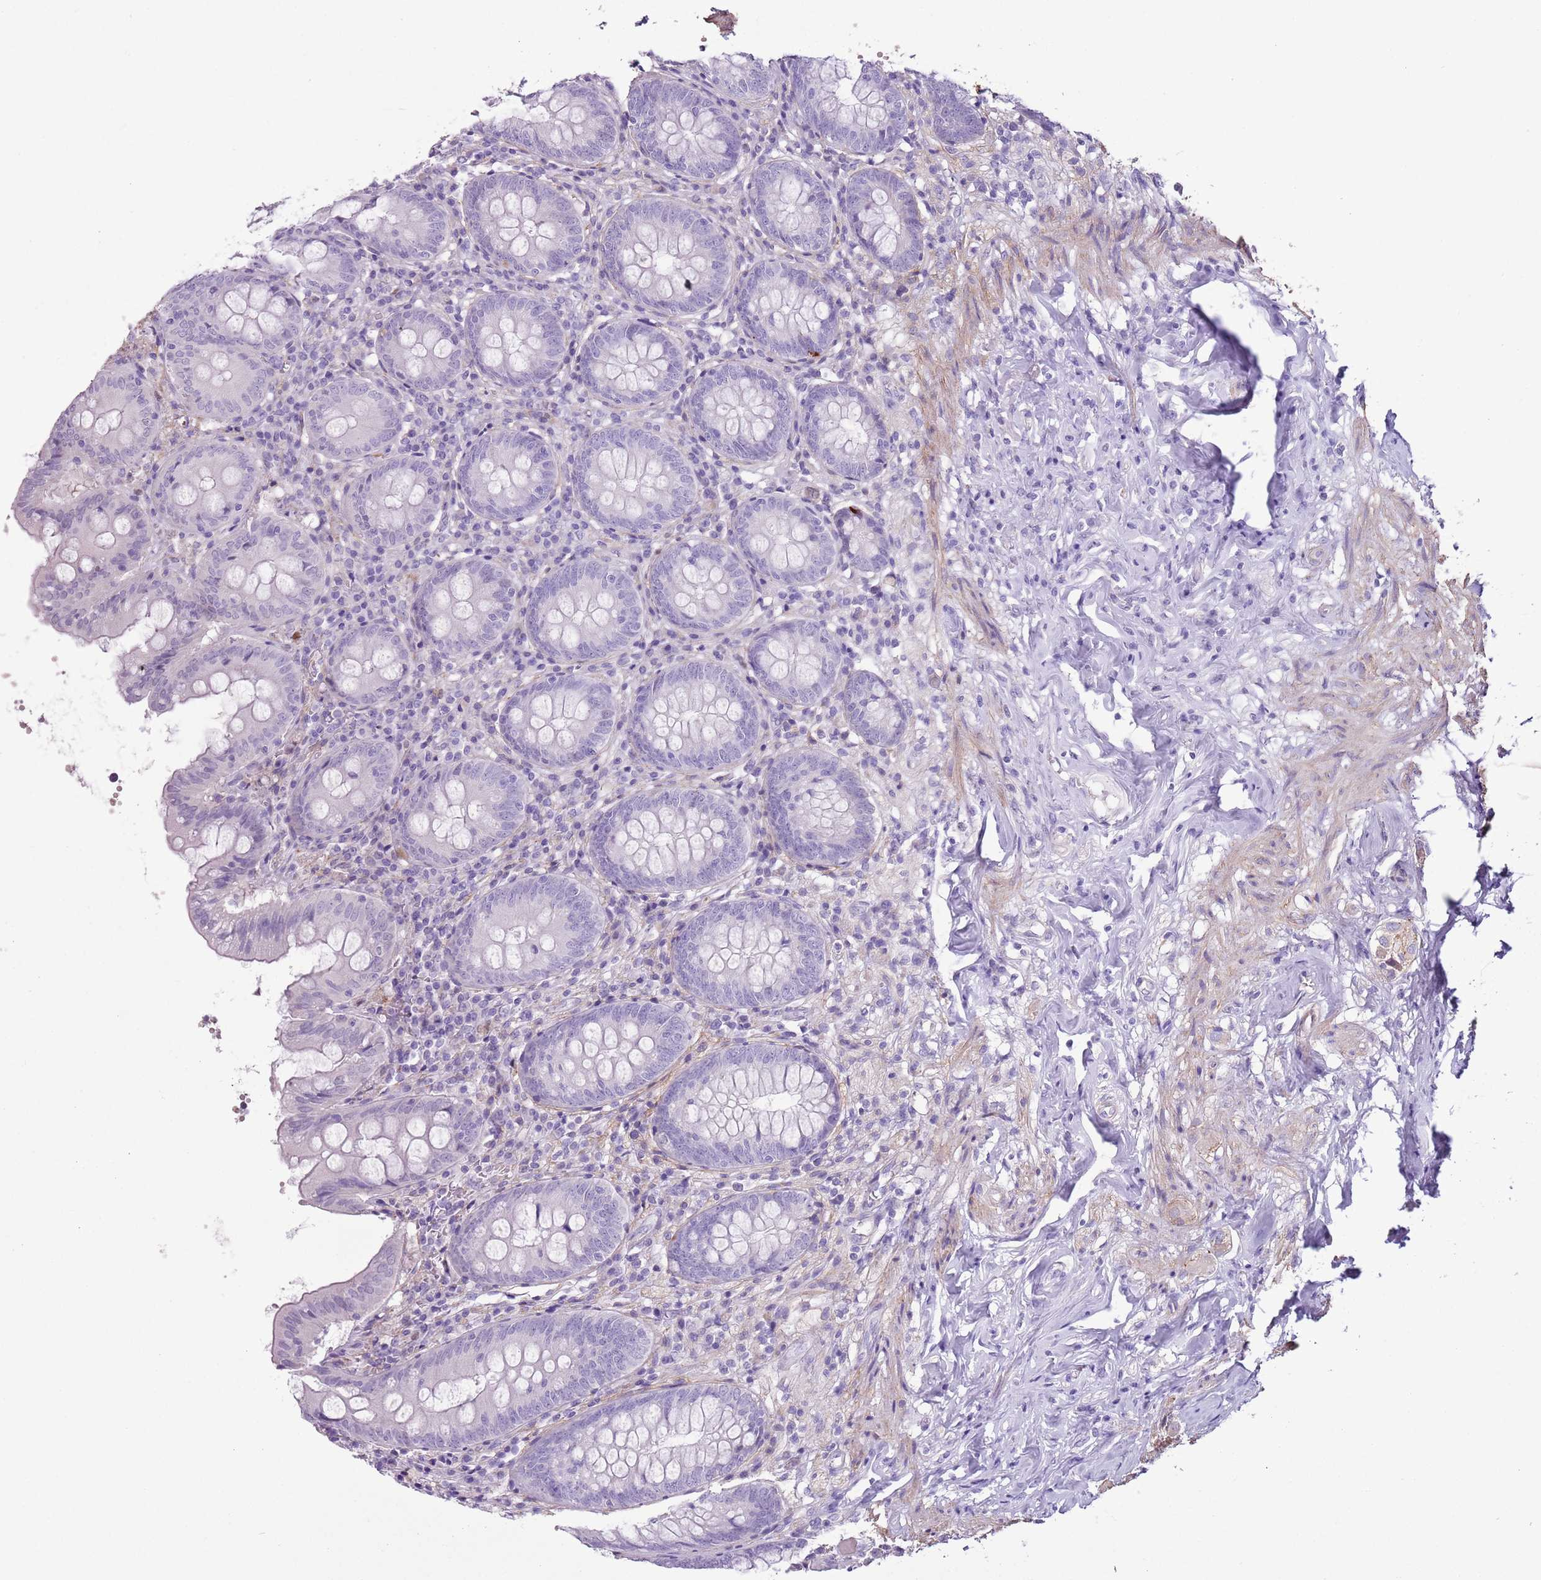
{"staining": {"intensity": "negative", "quantity": "none", "location": "none"}, "tissue": "appendix", "cell_type": "Glandular cells", "image_type": "normal", "snomed": [{"axis": "morphology", "description": "Normal tissue, NOS"}, {"axis": "topography", "description": "Appendix"}], "caption": "Immunohistochemical staining of normal human appendix exhibits no significant expression in glandular cells. Brightfield microscopy of immunohistochemistry (IHC) stained with DAB (brown) and hematoxylin (blue), captured at high magnification.", "gene": "SLC7A14", "patient": {"sex": "female", "age": 54}}